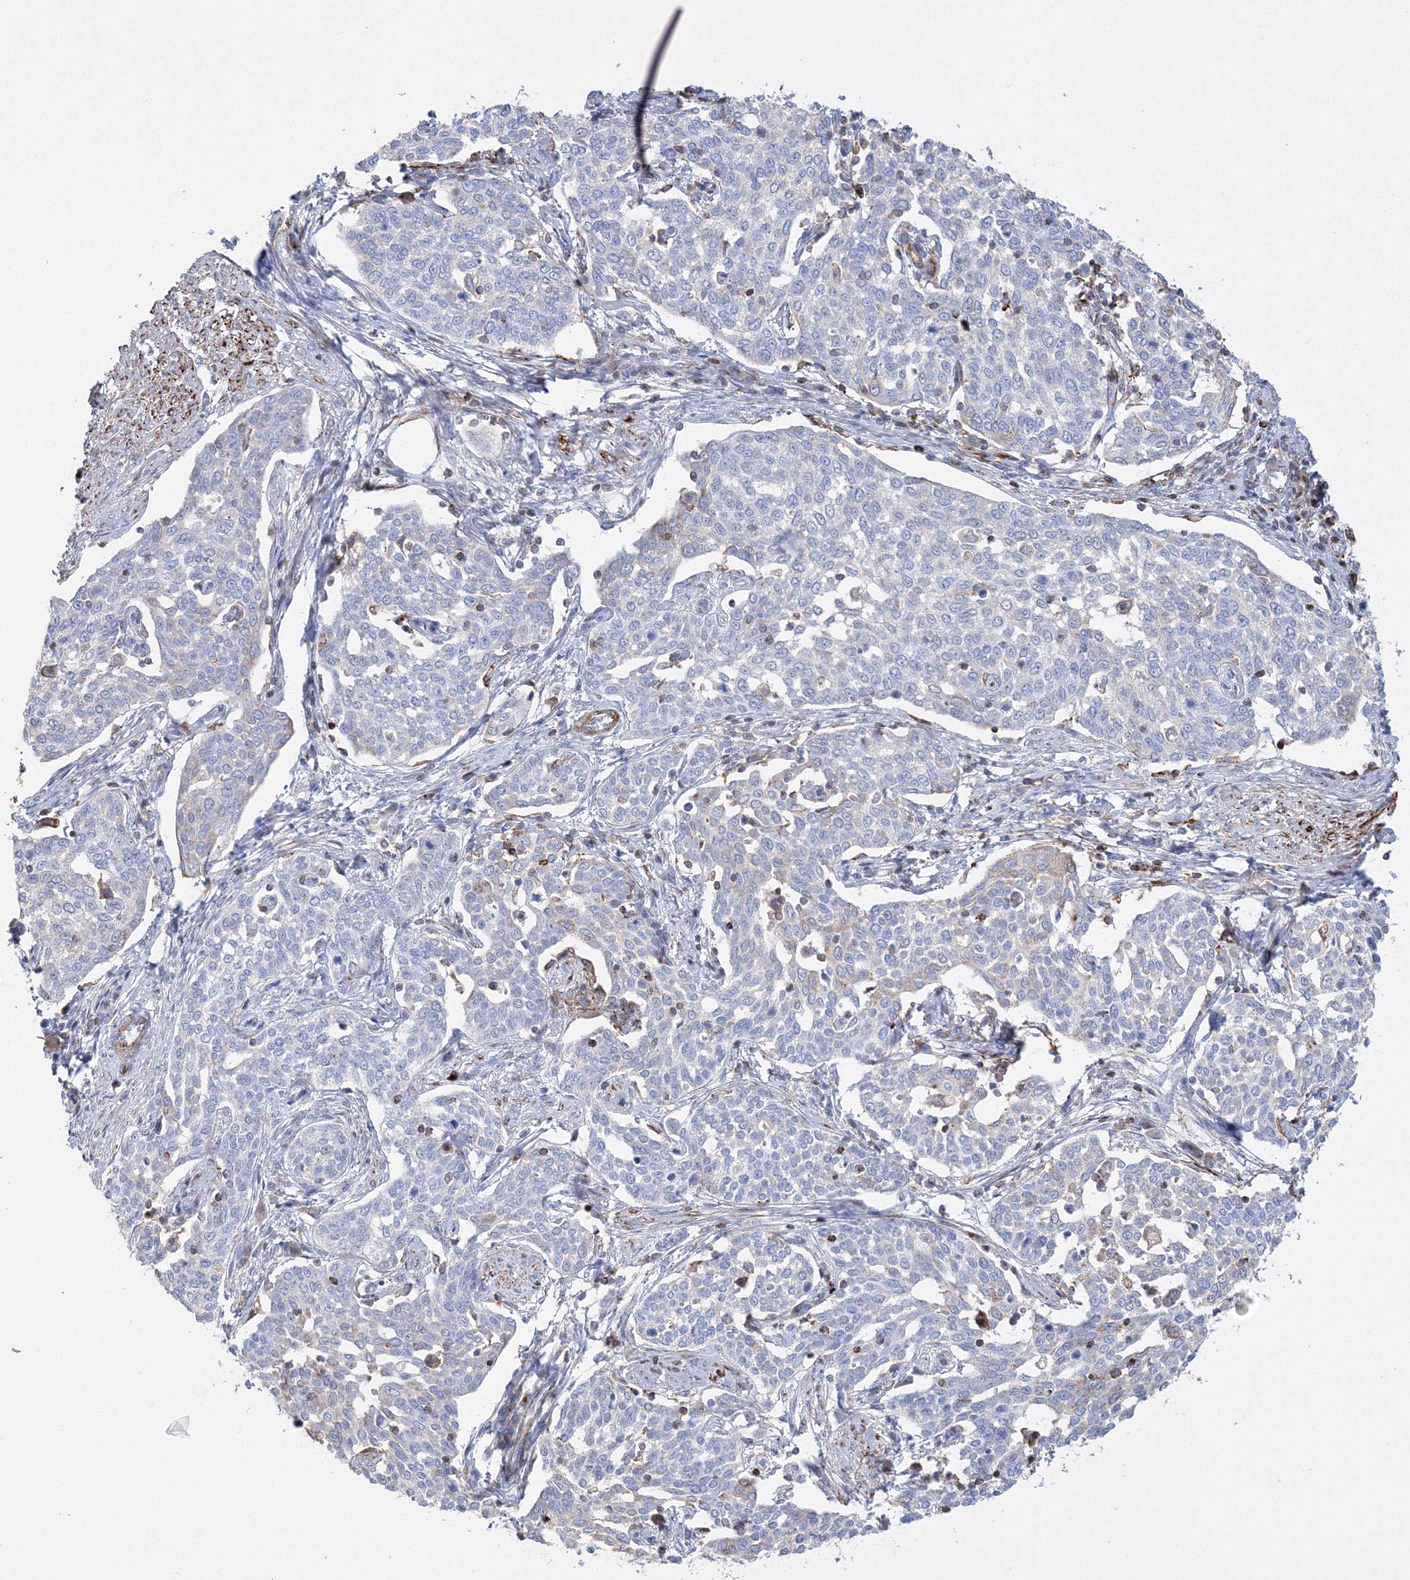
{"staining": {"intensity": "negative", "quantity": "none", "location": "none"}, "tissue": "cervical cancer", "cell_type": "Tumor cells", "image_type": "cancer", "snomed": [{"axis": "morphology", "description": "Squamous cell carcinoma, NOS"}, {"axis": "topography", "description": "Cervix"}], "caption": "Cervical squamous cell carcinoma was stained to show a protein in brown. There is no significant positivity in tumor cells. (DAB IHC visualized using brightfield microscopy, high magnification).", "gene": "GPR82", "patient": {"sex": "female", "age": 34}}